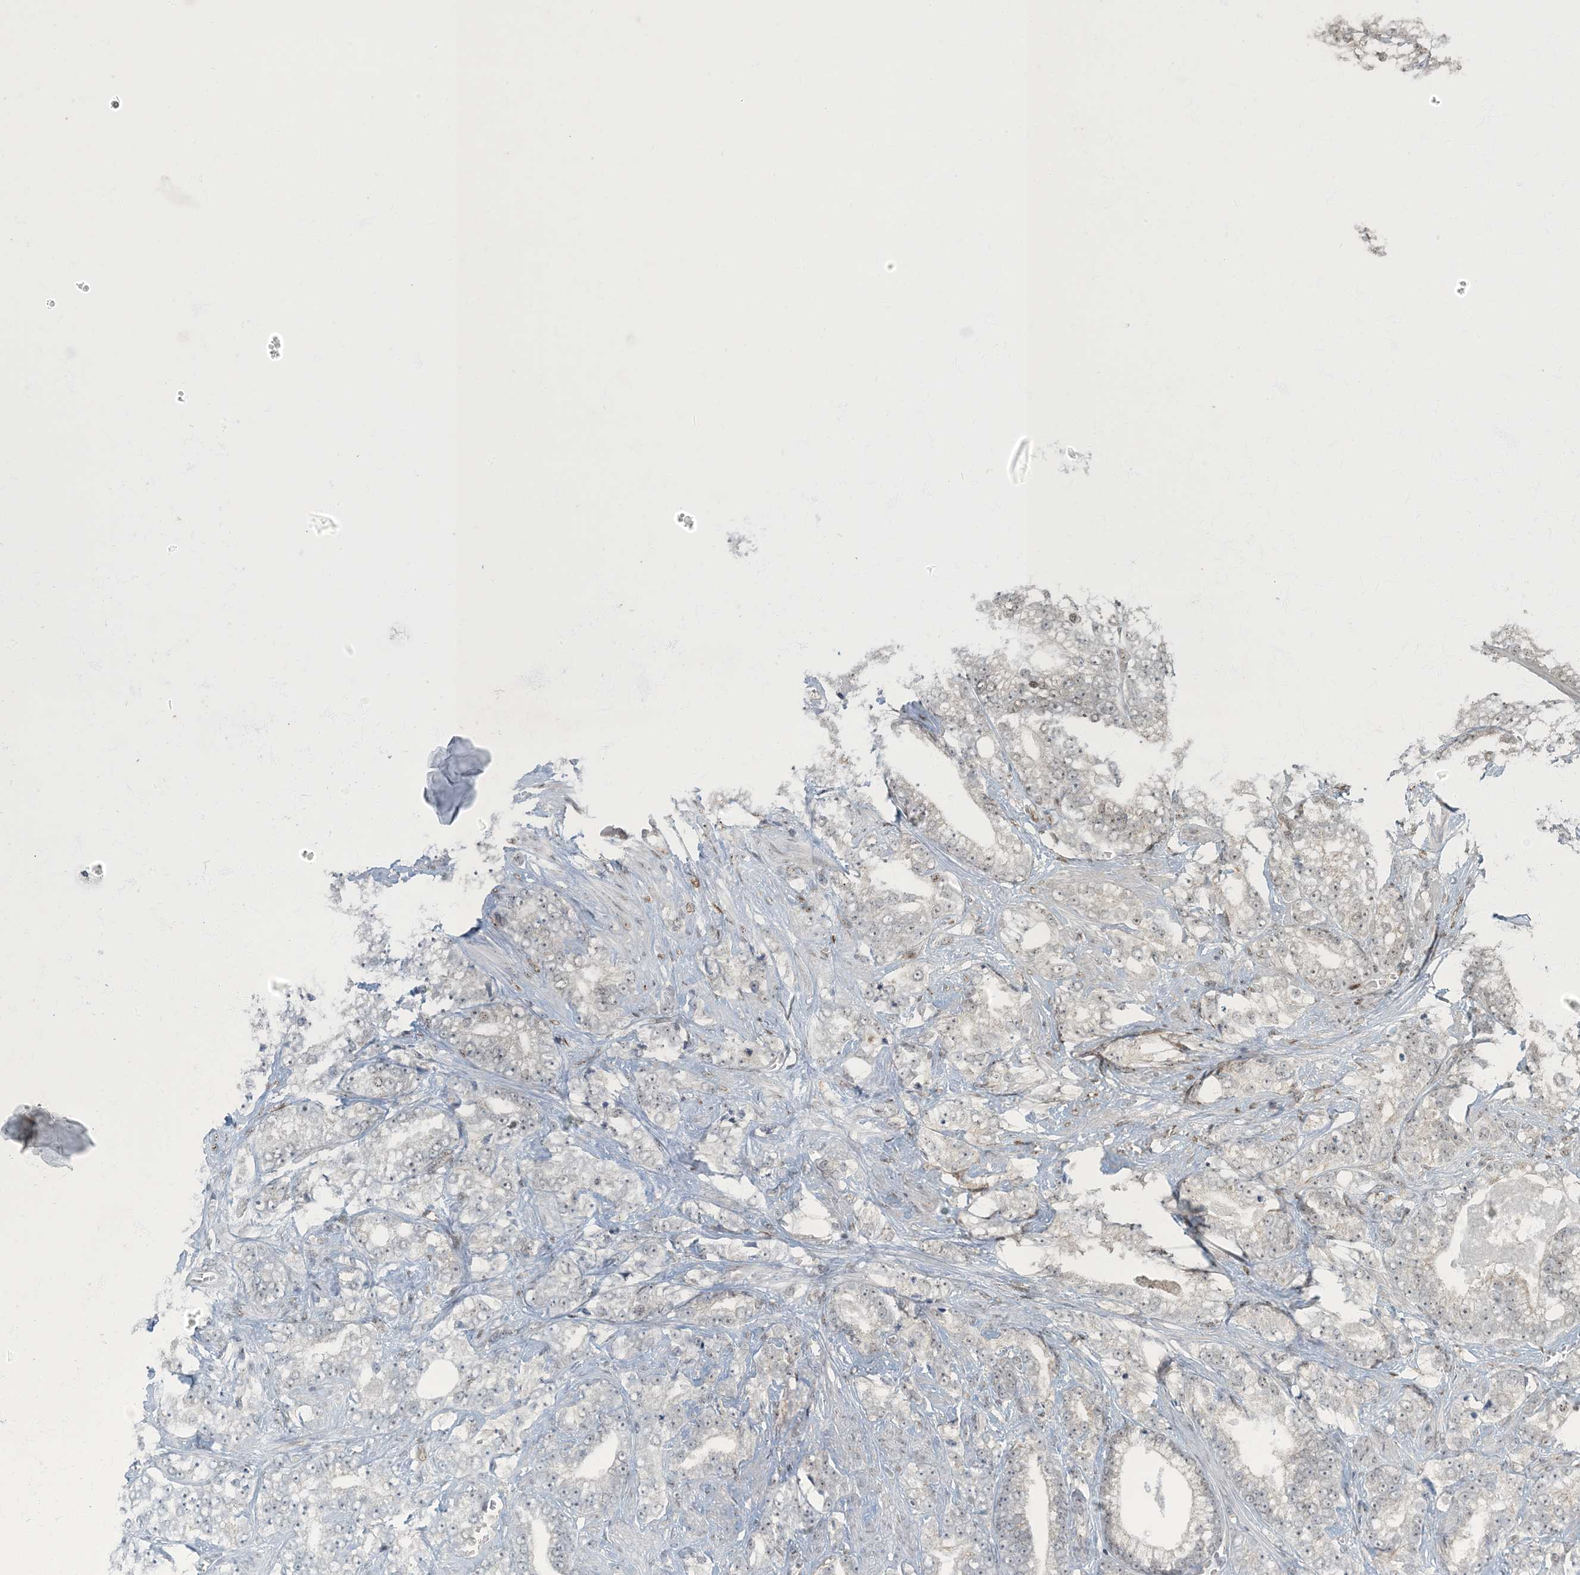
{"staining": {"intensity": "weak", "quantity": "25%-75%", "location": "nuclear"}, "tissue": "prostate cancer", "cell_type": "Tumor cells", "image_type": "cancer", "snomed": [{"axis": "morphology", "description": "Adenocarcinoma, High grade"}, {"axis": "topography", "description": "Prostate and seminal vesicle, NOS"}], "caption": "An image of human prostate cancer (adenocarcinoma (high-grade)) stained for a protein displays weak nuclear brown staining in tumor cells.", "gene": "MBD1", "patient": {"sex": "male", "age": 67}}